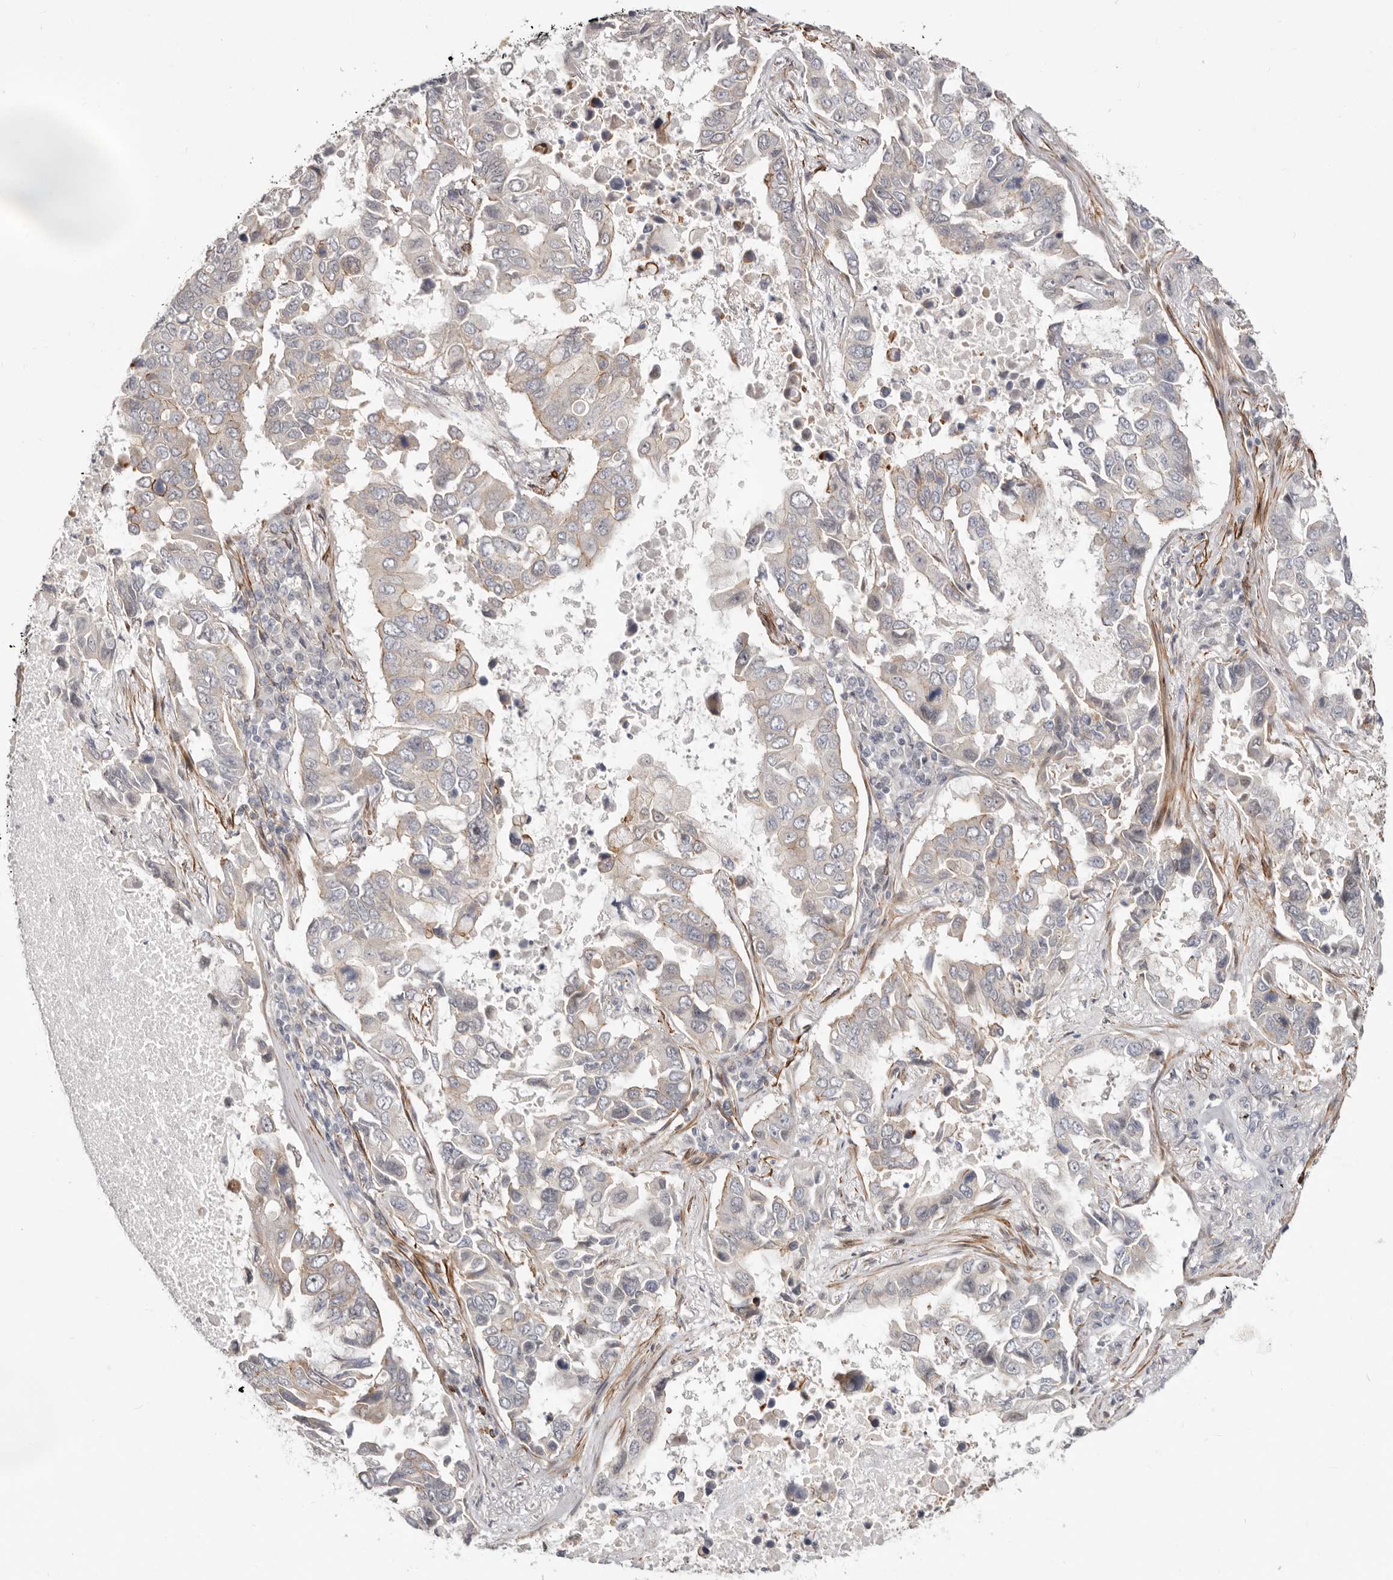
{"staining": {"intensity": "weak", "quantity": "<25%", "location": "cytoplasmic/membranous"}, "tissue": "lung cancer", "cell_type": "Tumor cells", "image_type": "cancer", "snomed": [{"axis": "morphology", "description": "Adenocarcinoma, NOS"}, {"axis": "topography", "description": "Lung"}], "caption": "Adenocarcinoma (lung) was stained to show a protein in brown. There is no significant positivity in tumor cells. Nuclei are stained in blue.", "gene": "SZT2", "patient": {"sex": "male", "age": 64}}